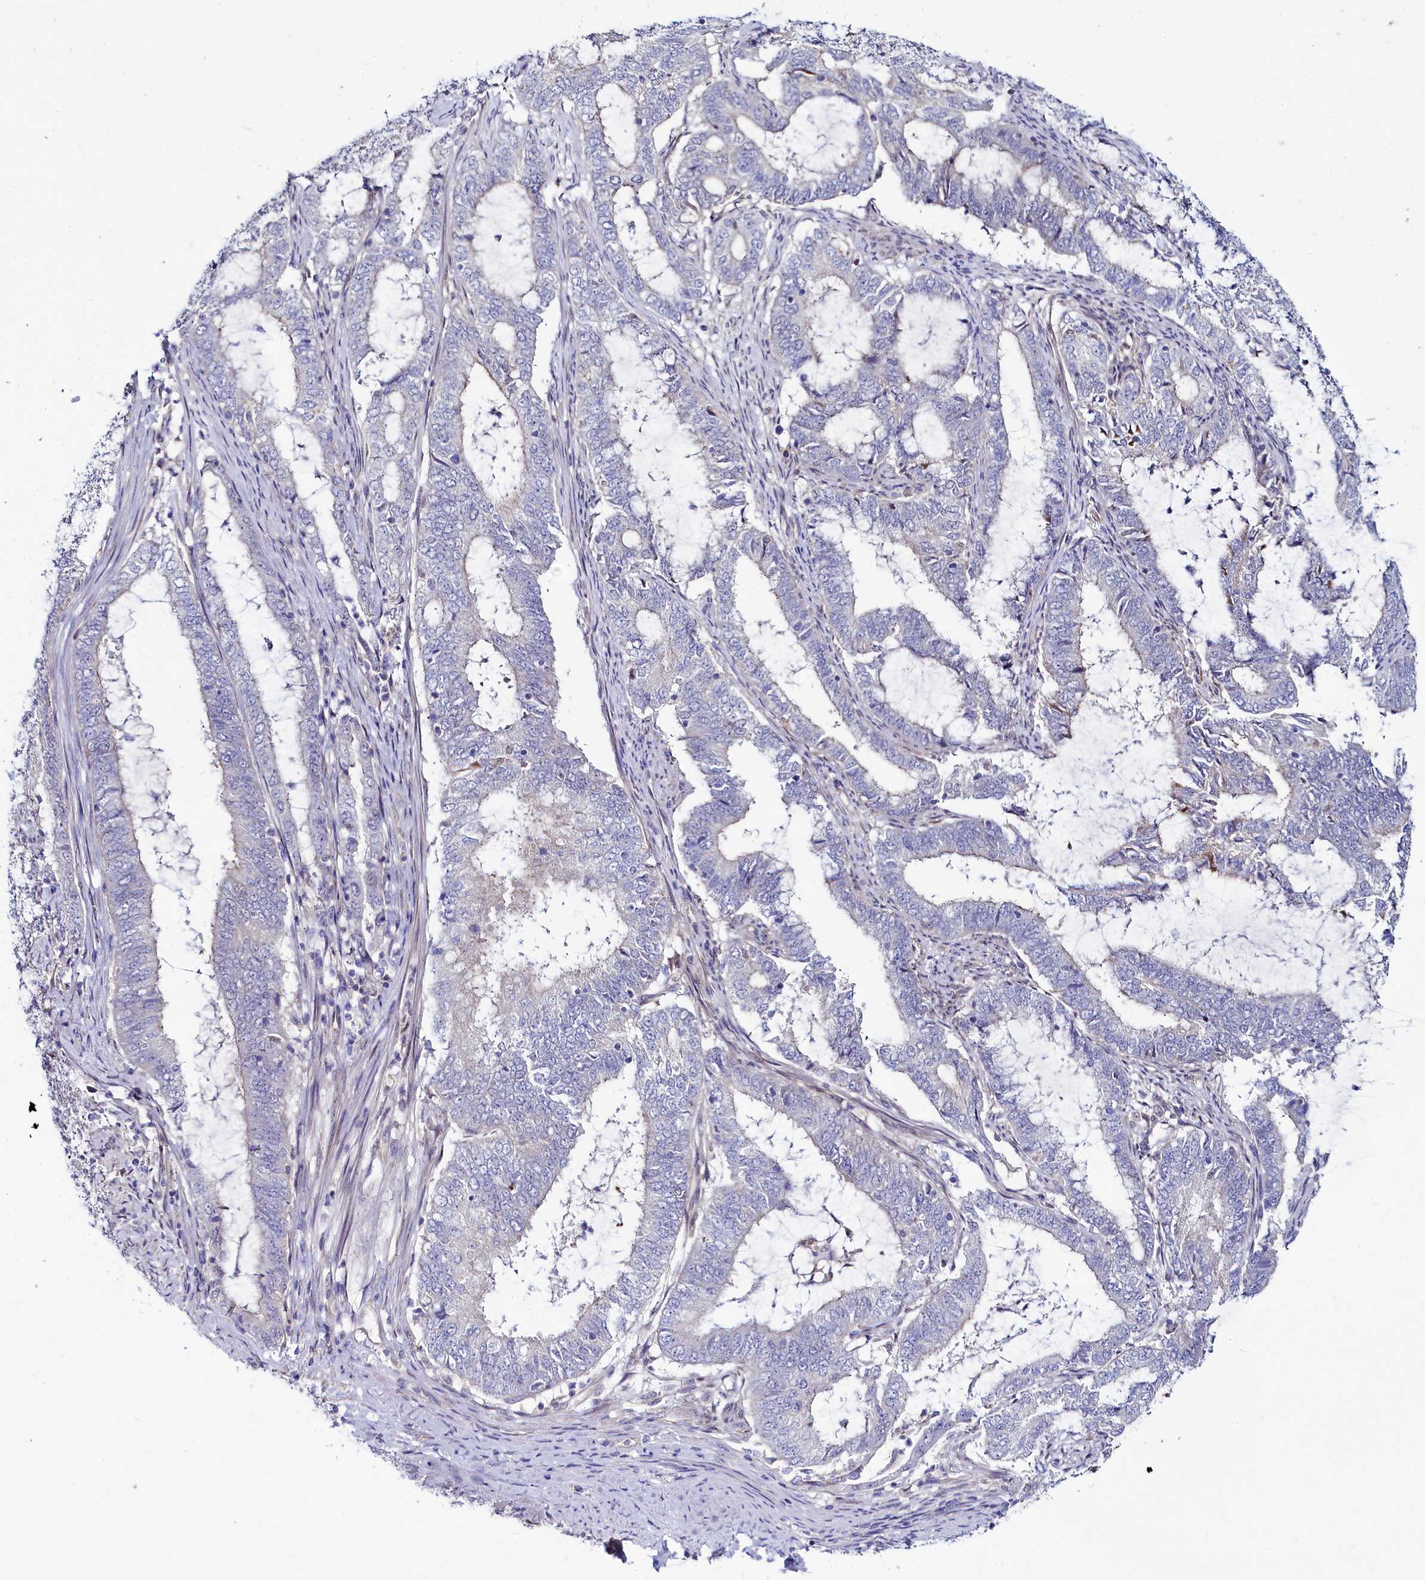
{"staining": {"intensity": "negative", "quantity": "none", "location": "none"}, "tissue": "endometrial cancer", "cell_type": "Tumor cells", "image_type": "cancer", "snomed": [{"axis": "morphology", "description": "Adenocarcinoma, NOS"}, {"axis": "topography", "description": "Endometrium"}], "caption": "Immunohistochemical staining of endometrial cancer reveals no significant positivity in tumor cells.", "gene": "ASTE1", "patient": {"sex": "female", "age": 51}}